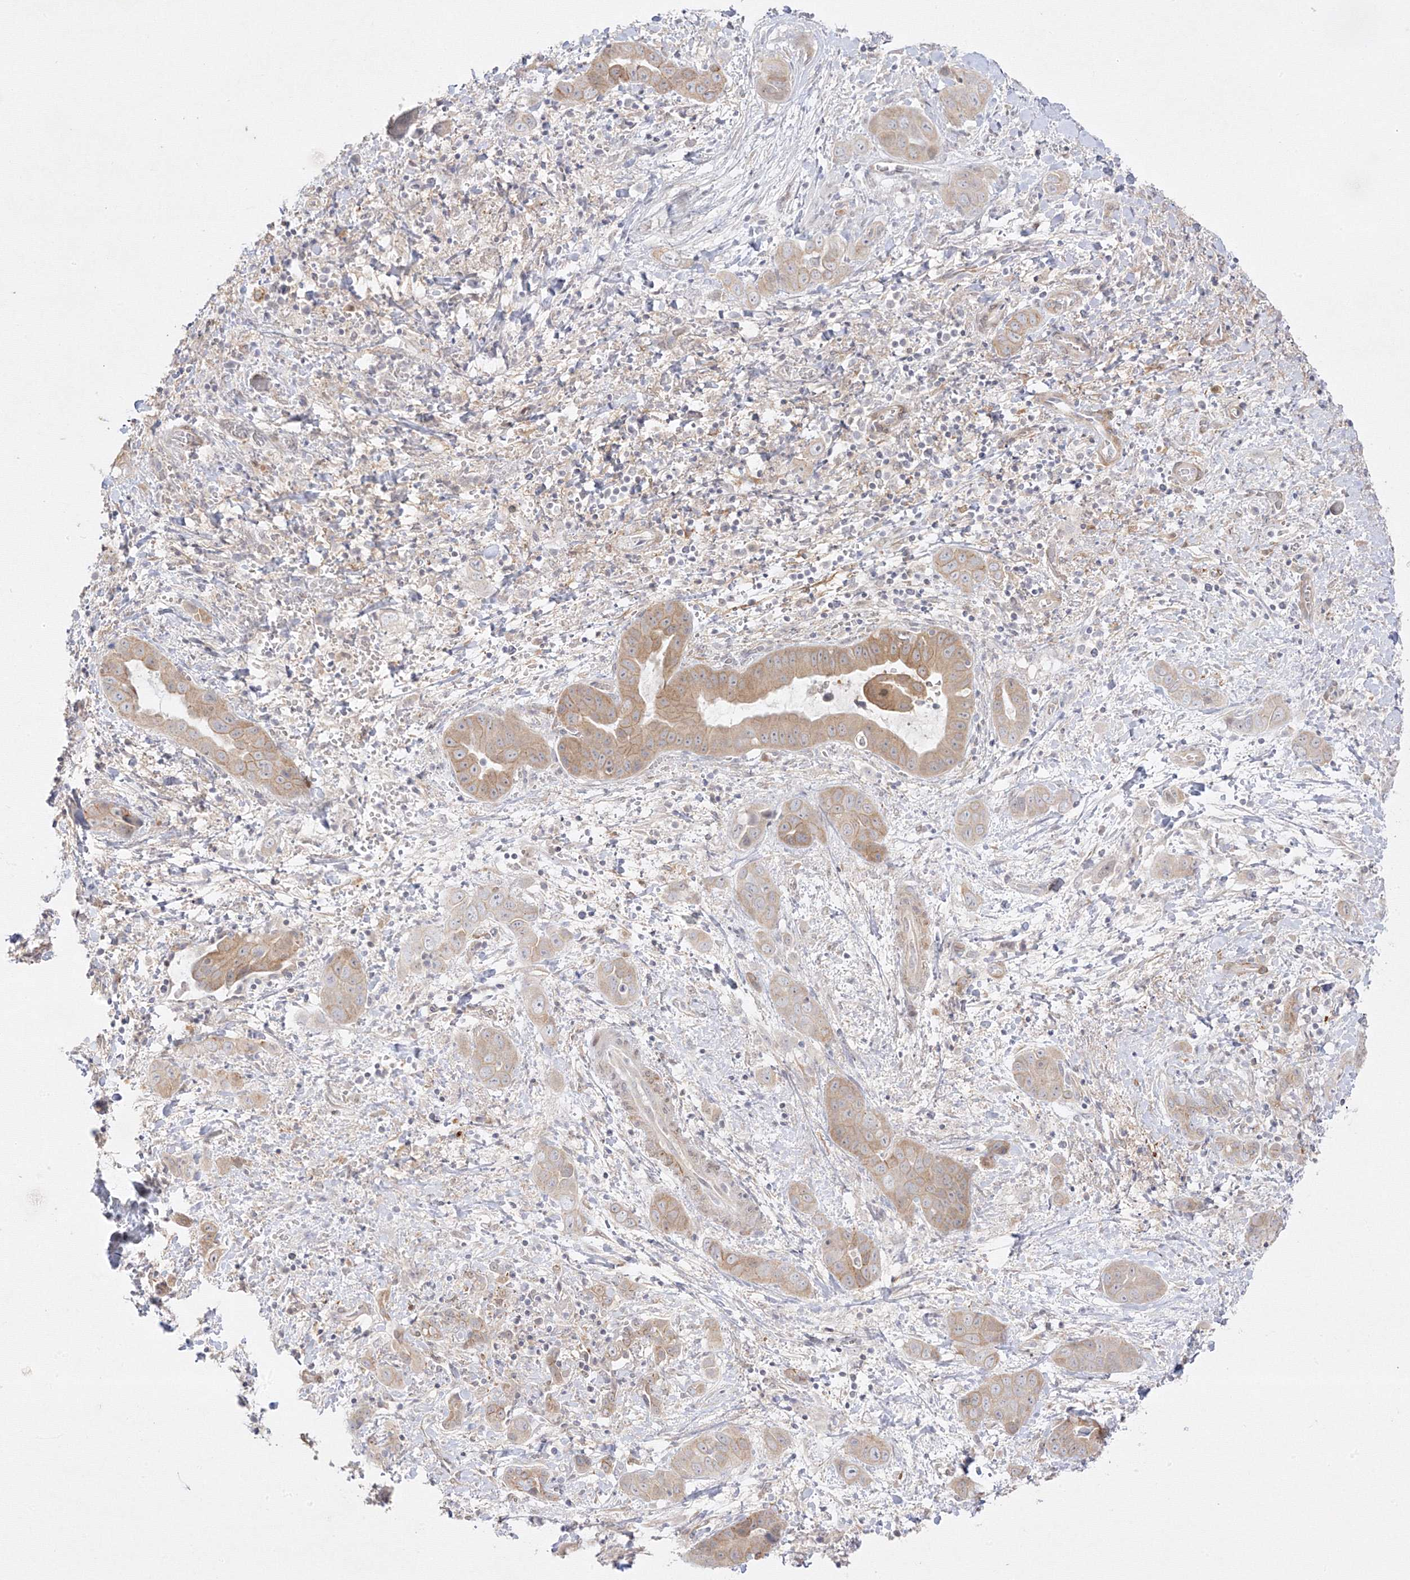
{"staining": {"intensity": "moderate", "quantity": "25%-75%", "location": "cytoplasmic/membranous"}, "tissue": "liver cancer", "cell_type": "Tumor cells", "image_type": "cancer", "snomed": [{"axis": "morphology", "description": "Cholangiocarcinoma"}, {"axis": "topography", "description": "Liver"}], "caption": "The photomicrograph shows a brown stain indicating the presence of a protein in the cytoplasmic/membranous of tumor cells in liver cholangiocarcinoma.", "gene": "C2CD2", "patient": {"sex": "female", "age": 52}}